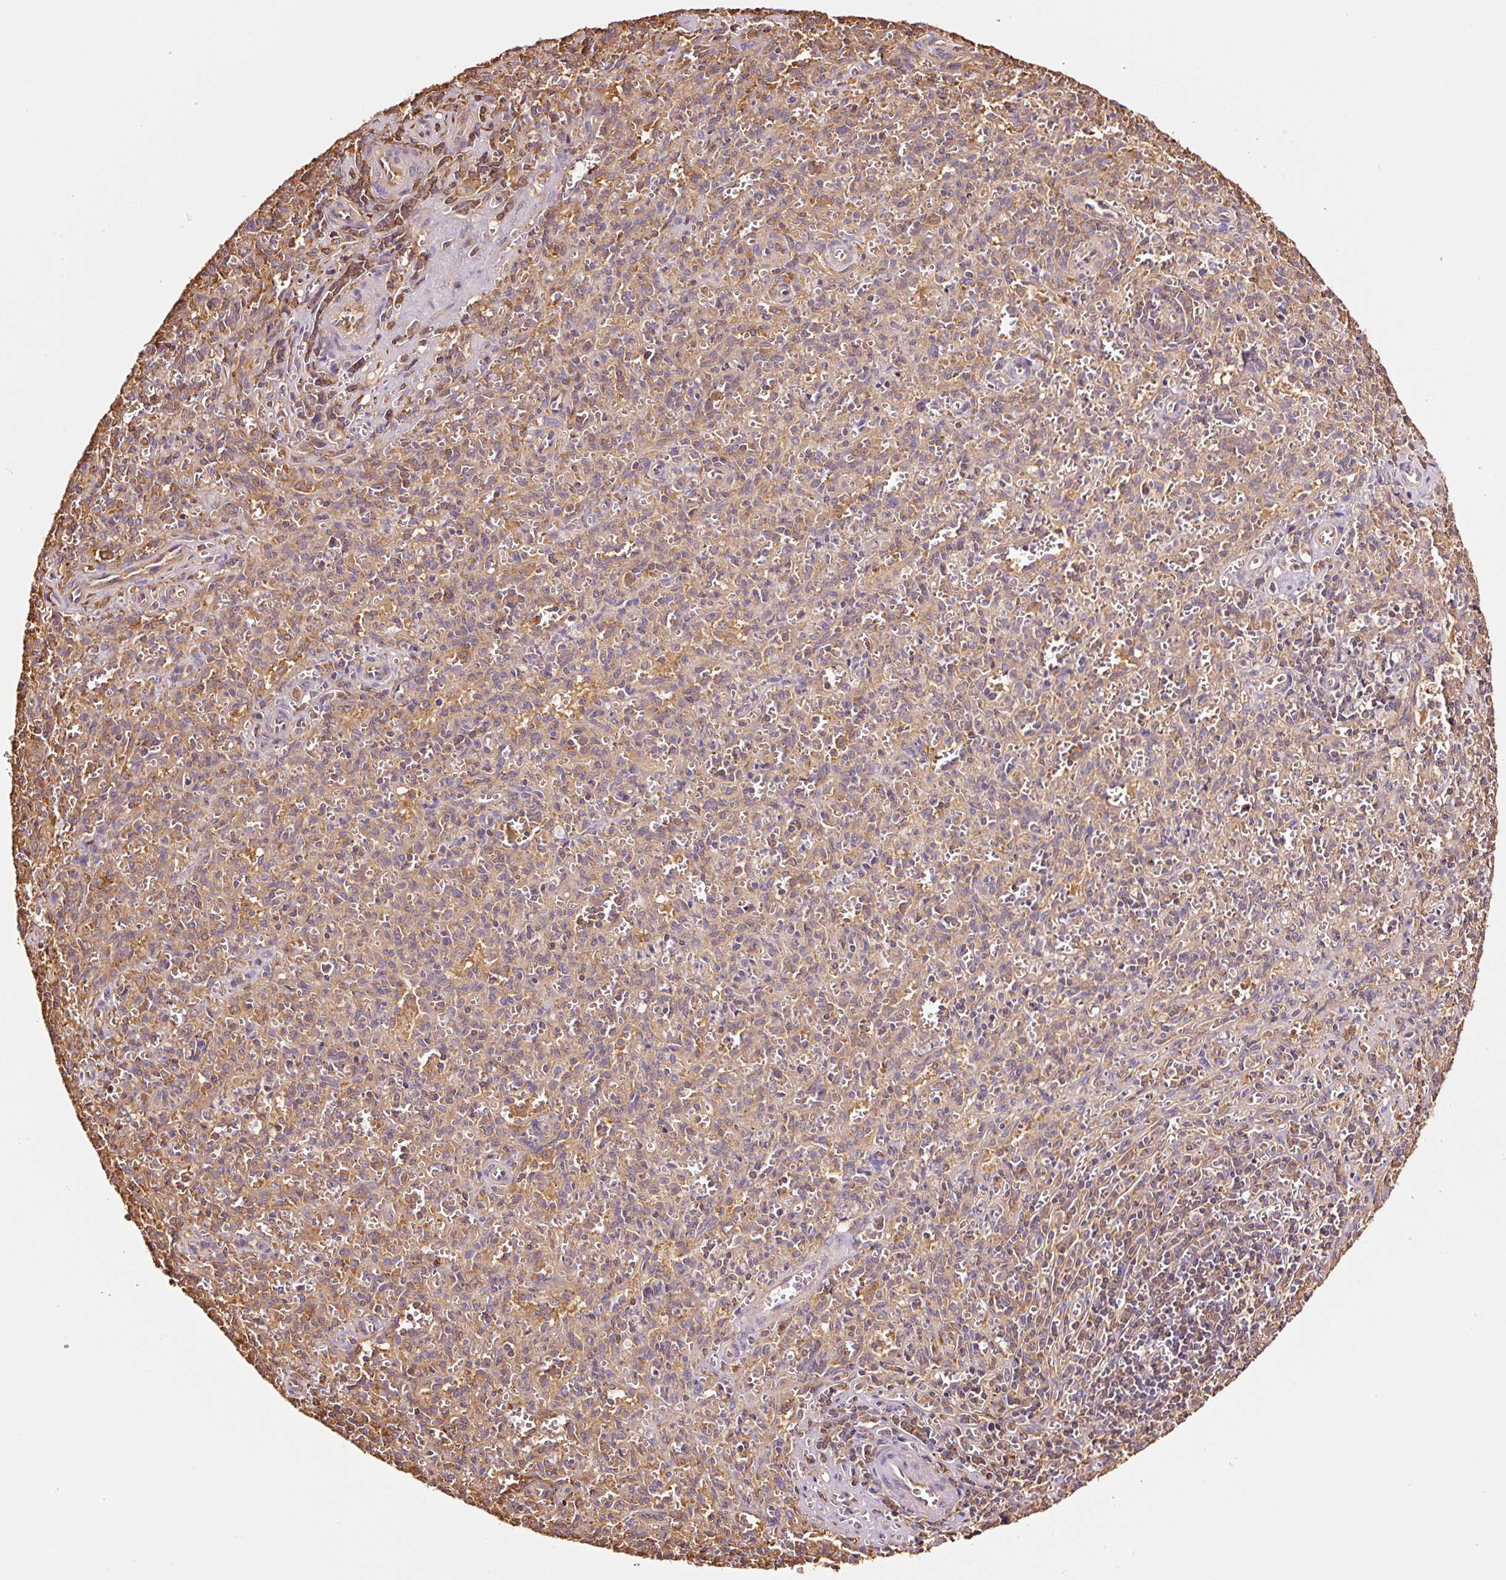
{"staining": {"intensity": "weak", "quantity": "<25%", "location": "cytoplasmic/membranous"}, "tissue": "spleen", "cell_type": "Cells in red pulp", "image_type": "normal", "snomed": [{"axis": "morphology", "description": "Normal tissue, NOS"}, {"axis": "topography", "description": "Spleen"}], "caption": "Spleen stained for a protein using immunohistochemistry demonstrates no positivity cells in red pulp.", "gene": "METAP1", "patient": {"sex": "female", "age": 26}}